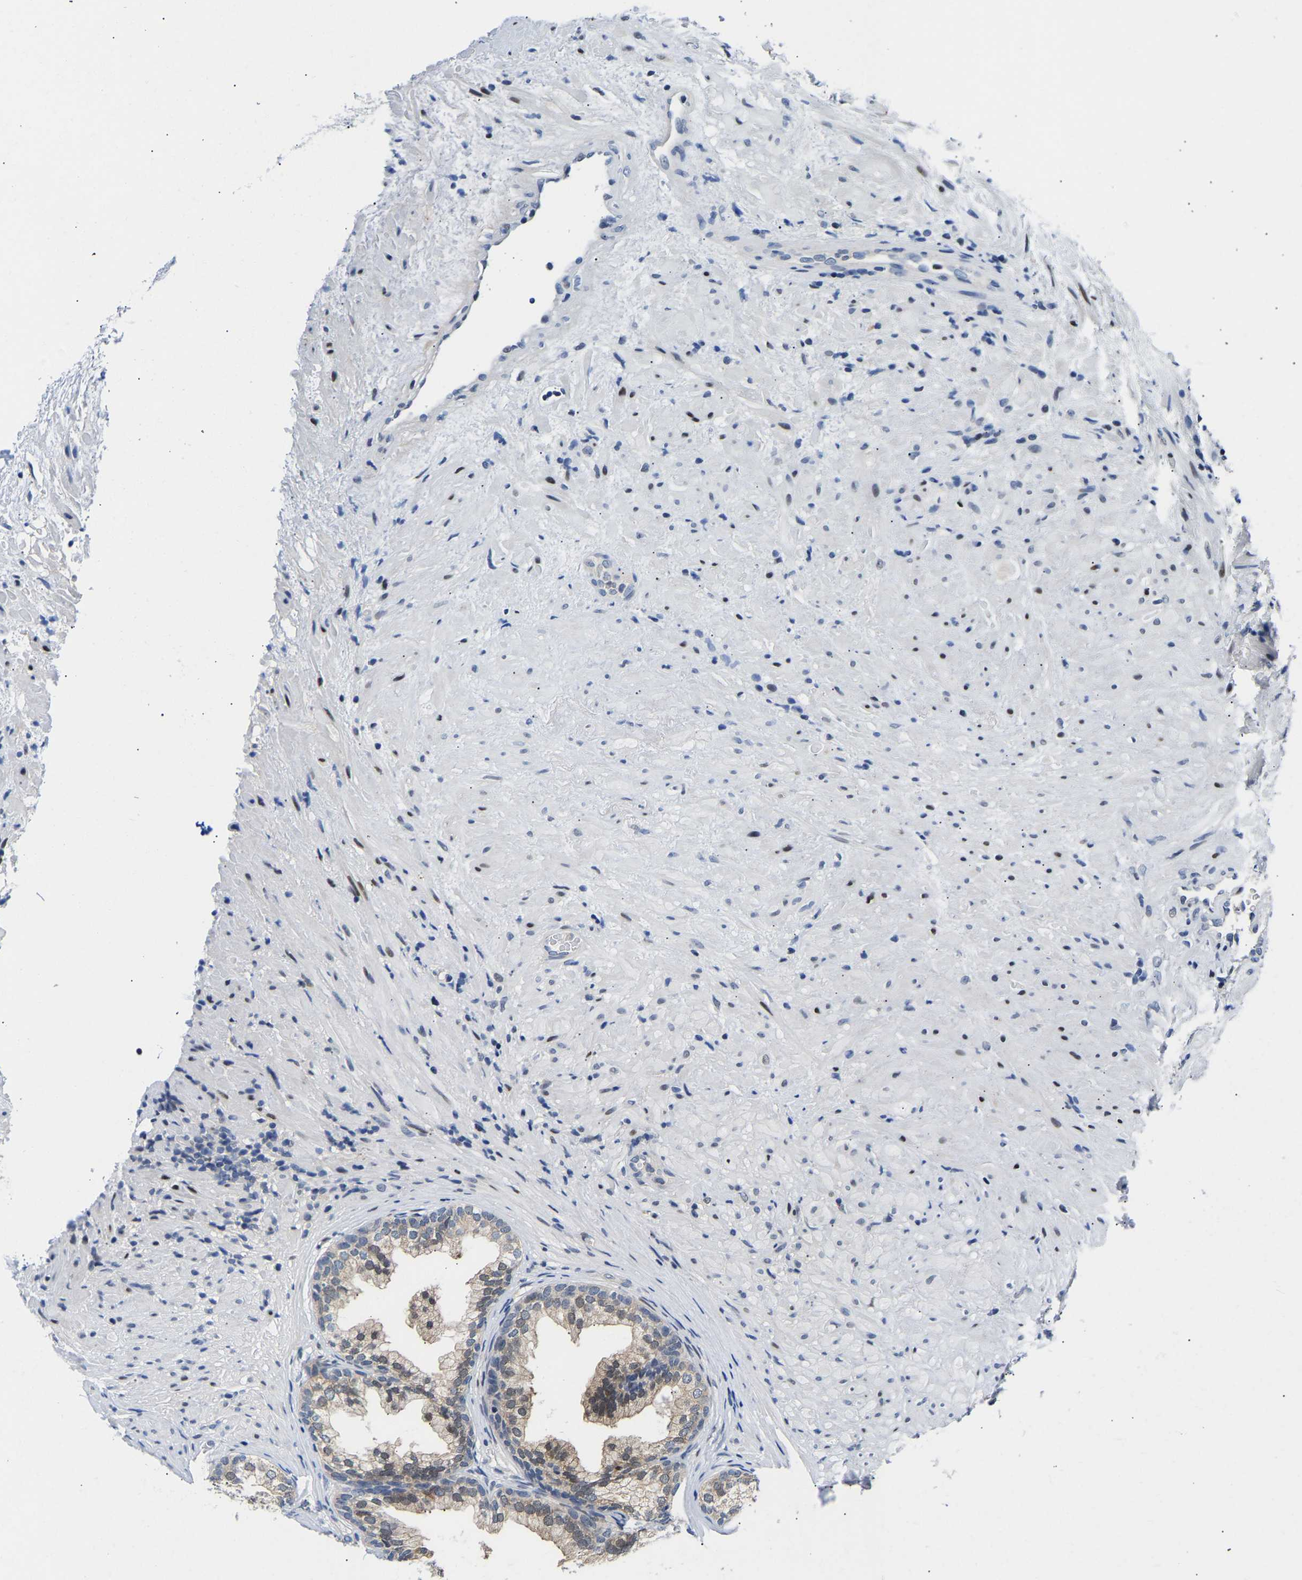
{"staining": {"intensity": "weak", "quantity": "<25%", "location": "cytoplasmic/membranous,nuclear"}, "tissue": "prostate", "cell_type": "Glandular cells", "image_type": "normal", "snomed": [{"axis": "morphology", "description": "Normal tissue, NOS"}, {"axis": "topography", "description": "Prostate"}], "caption": "Protein analysis of benign prostate displays no significant positivity in glandular cells.", "gene": "PTRHD1", "patient": {"sex": "male", "age": 76}}